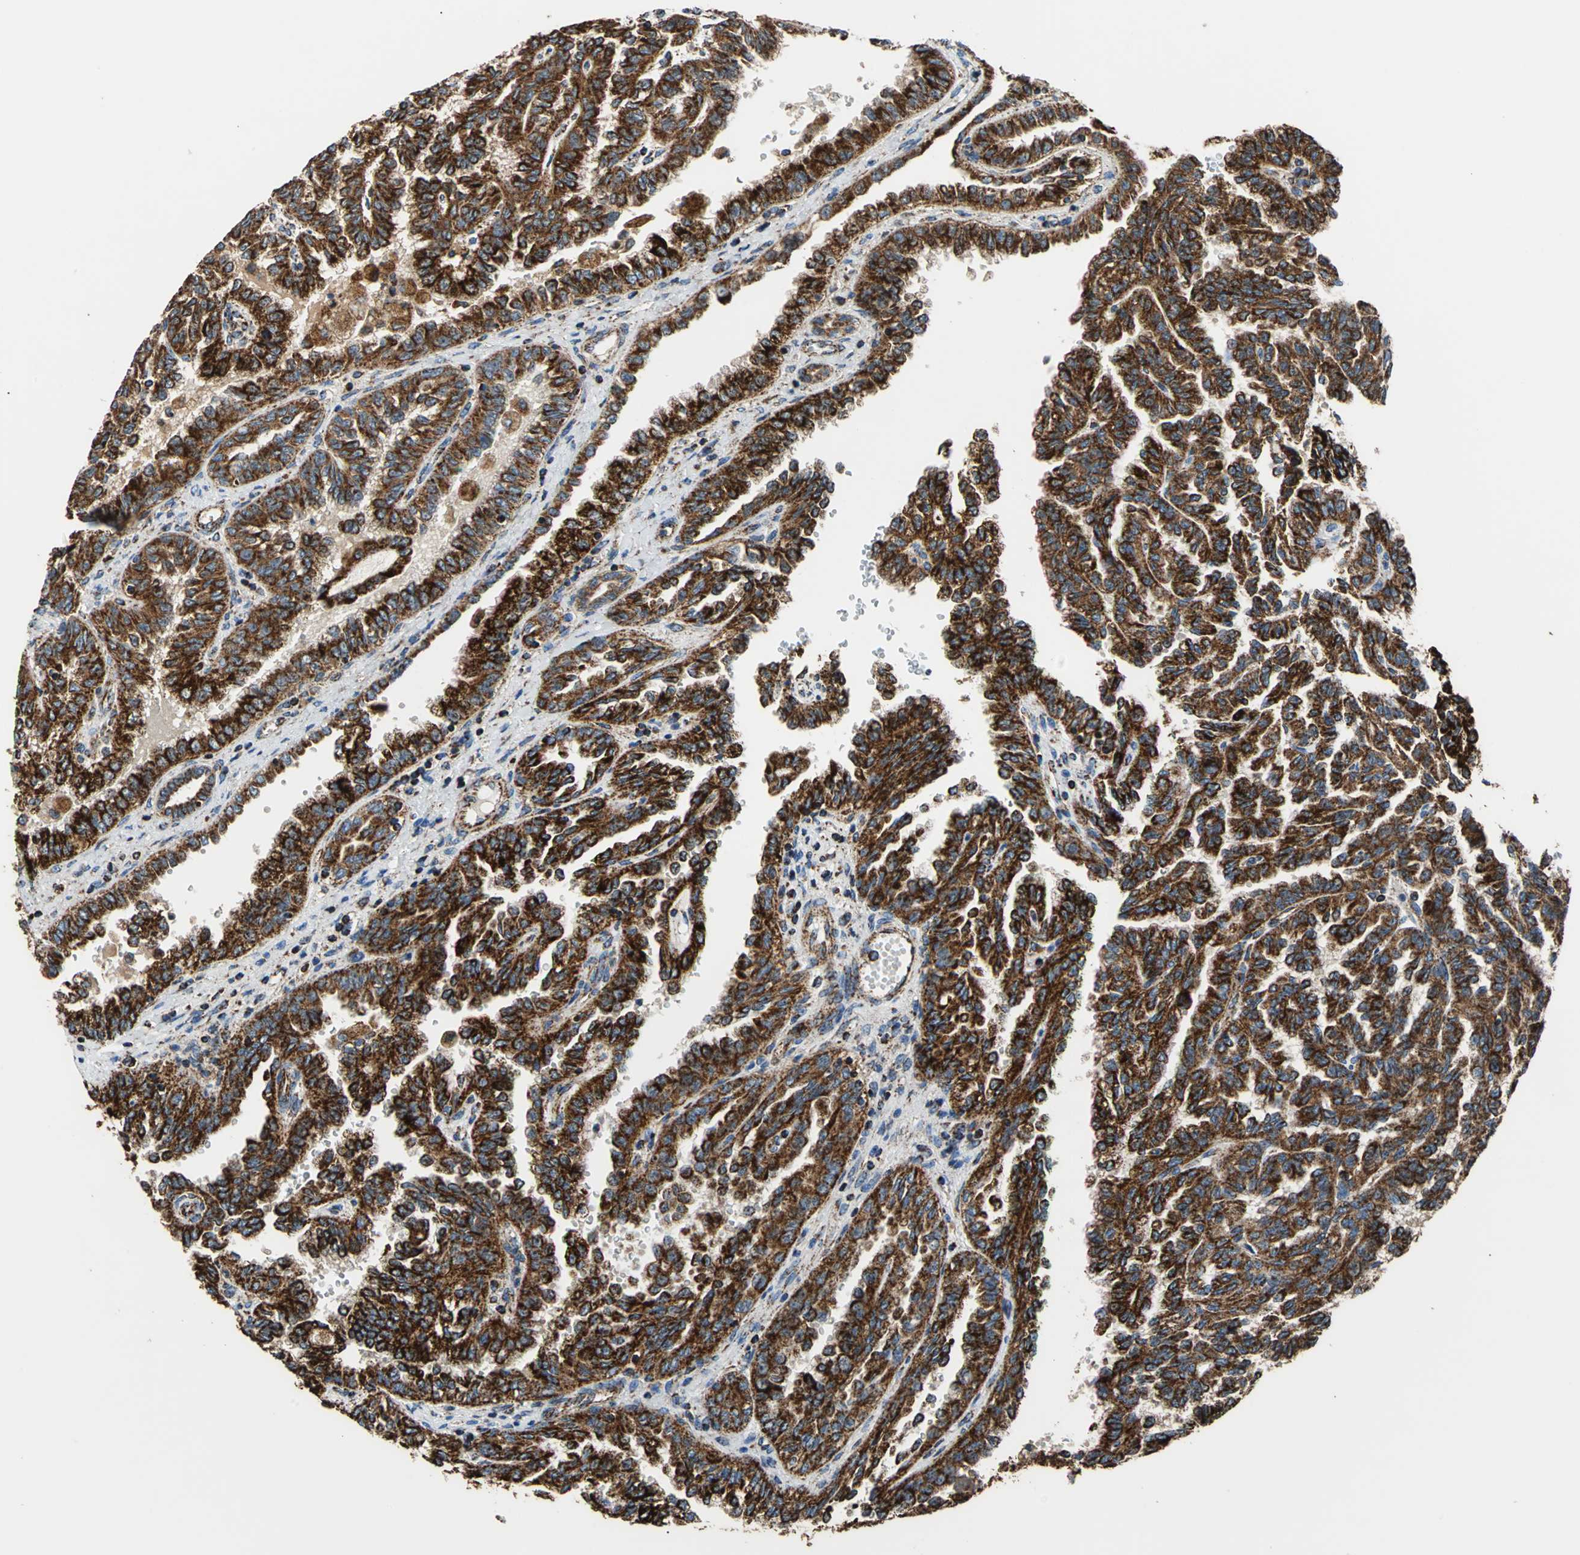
{"staining": {"intensity": "strong", "quantity": ">75%", "location": "cytoplasmic/membranous"}, "tissue": "renal cancer", "cell_type": "Tumor cells", "image_type": "cancer", "snomed": [{"axis": "morphology", "description": "Inflammation, NOS"}, {"axis": "morphology", "description": "Adenocarcinoma, NOS"}, {"axis": "topography", "description": "Kidney"}], "caption": "DAB (3,3'-diaminobenzidine) immunohistochemical staining of human adenocarcinoma (renal) shows strong cytoplasmic/membranous protein expression in about >75% of tumor cells. The staining was performed using DAB (3,3'-diaminobenzidine), with brown indicating positive protein expression. Nuclei are stained blue with hematoxylin.", "gene": "ECH1", "patient": {"sex": "male", "age": 68}}